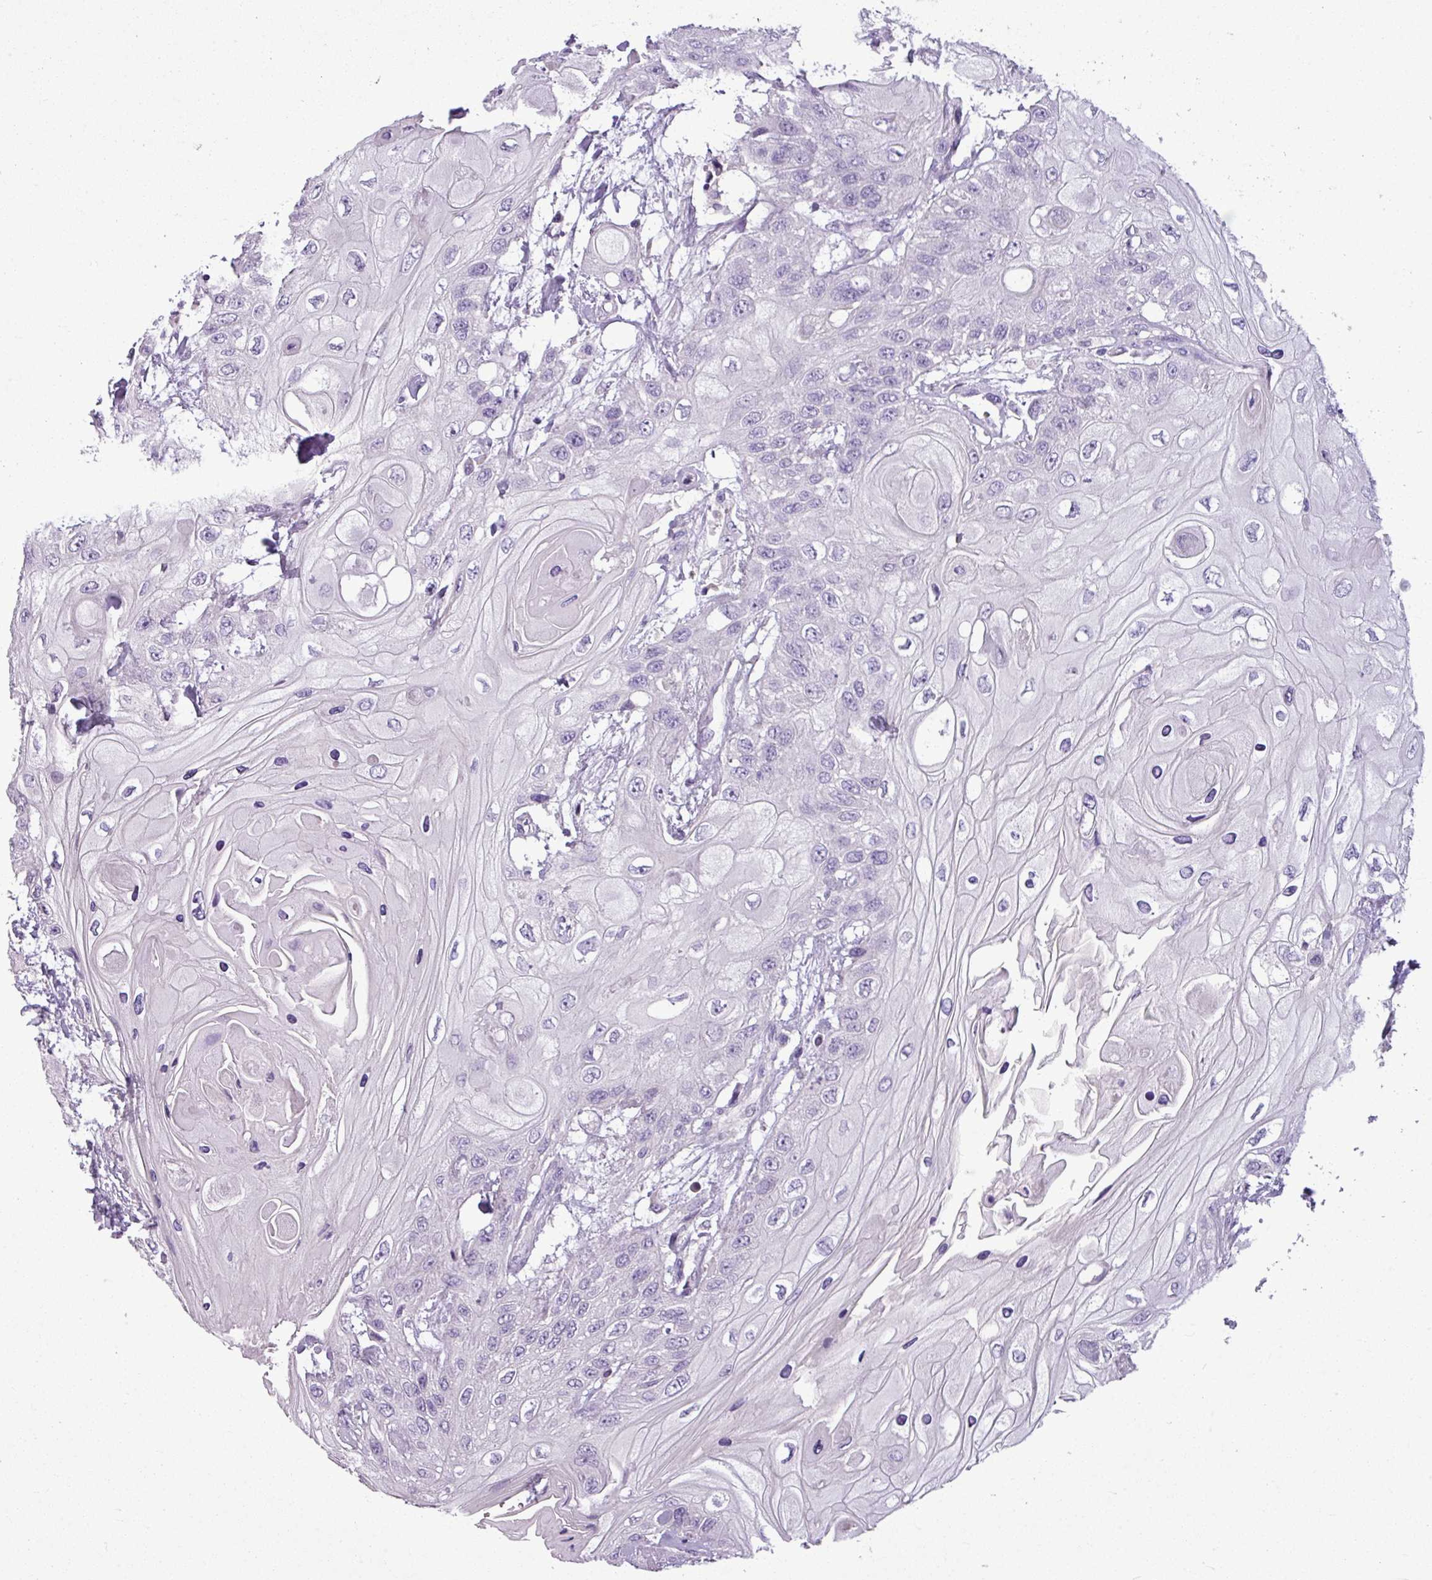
{"staining": {"intensity": "negative", "quantity": "none", "location": "none"}, "tissue": "head and neck cancer", "cell_type": "Tumor cells", "image_type": "cancer", "snomed": [{"axis": "morphology", "description": "Squamous cell carcinoma, NOS"}, {"axis": "topography", "description": "Head-Neck"}], "caption": "Immunohistochemistry (IHC) image of neoplastic tissue: human head and neck cancer stained with DAB exhibits no significant protein positivity in tumor cells.", "gene": "IL17A", "patient": {"sex": "female", "age": 43}}